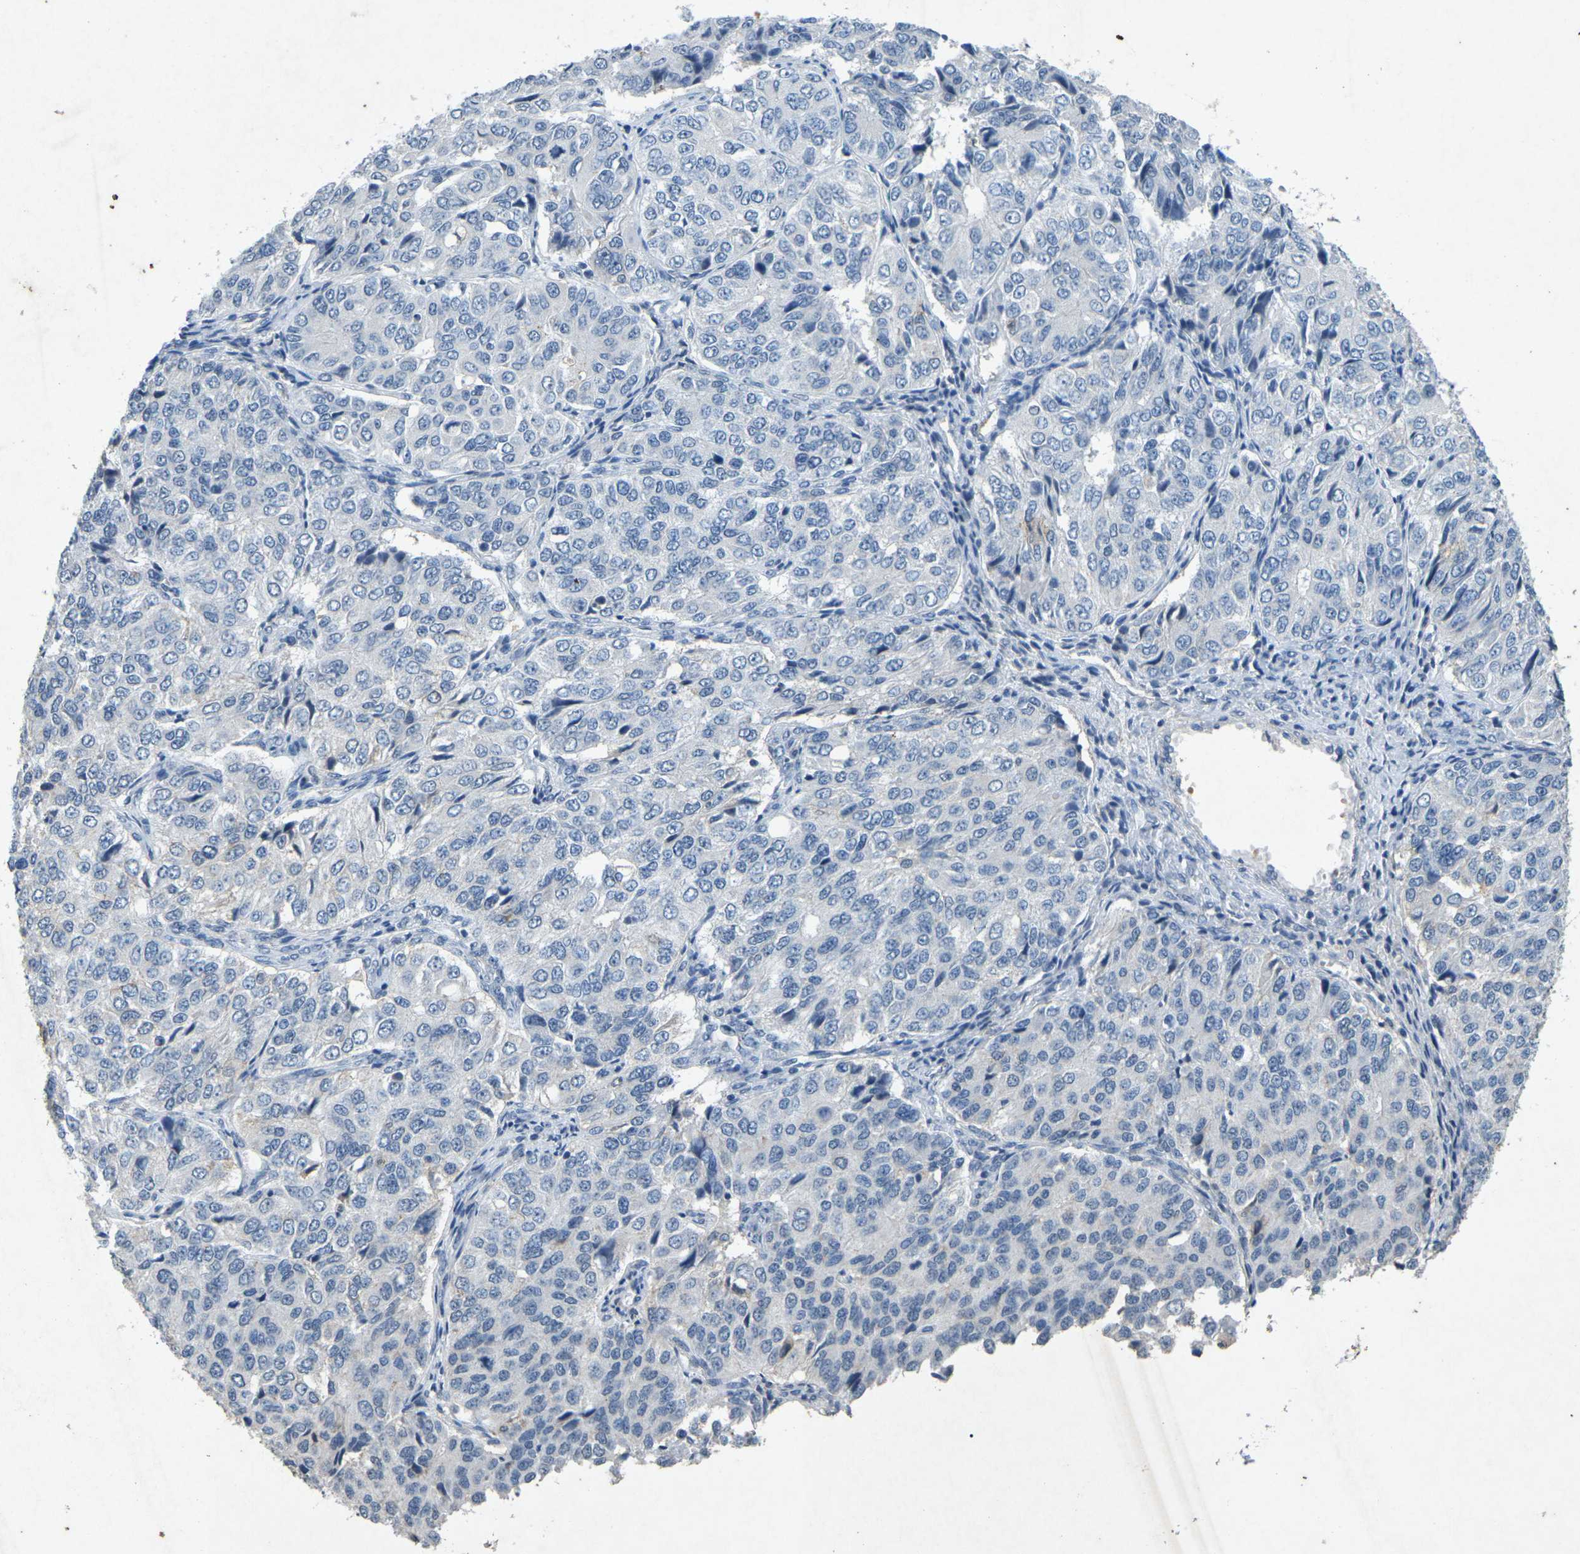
{"staining": {"intensity": "negative", "quantity": "none", "location": "none"}, "tissue": "ovarian cancer", "cell_type": "Tumor cells", "image_type": "cancer", "snomed": [{"axis": "morphology", "description": "Carcinoma, endometroid"}, {"axis": "topography", "description": "Ovary"}], "caption": "Immunohistochemical staining of human ovarian cancer (endometroid carcinoma) reveals no significant staining in tumor cells.", "gene": "A1BG", "patient": {"sex": "female", "age": 51}}